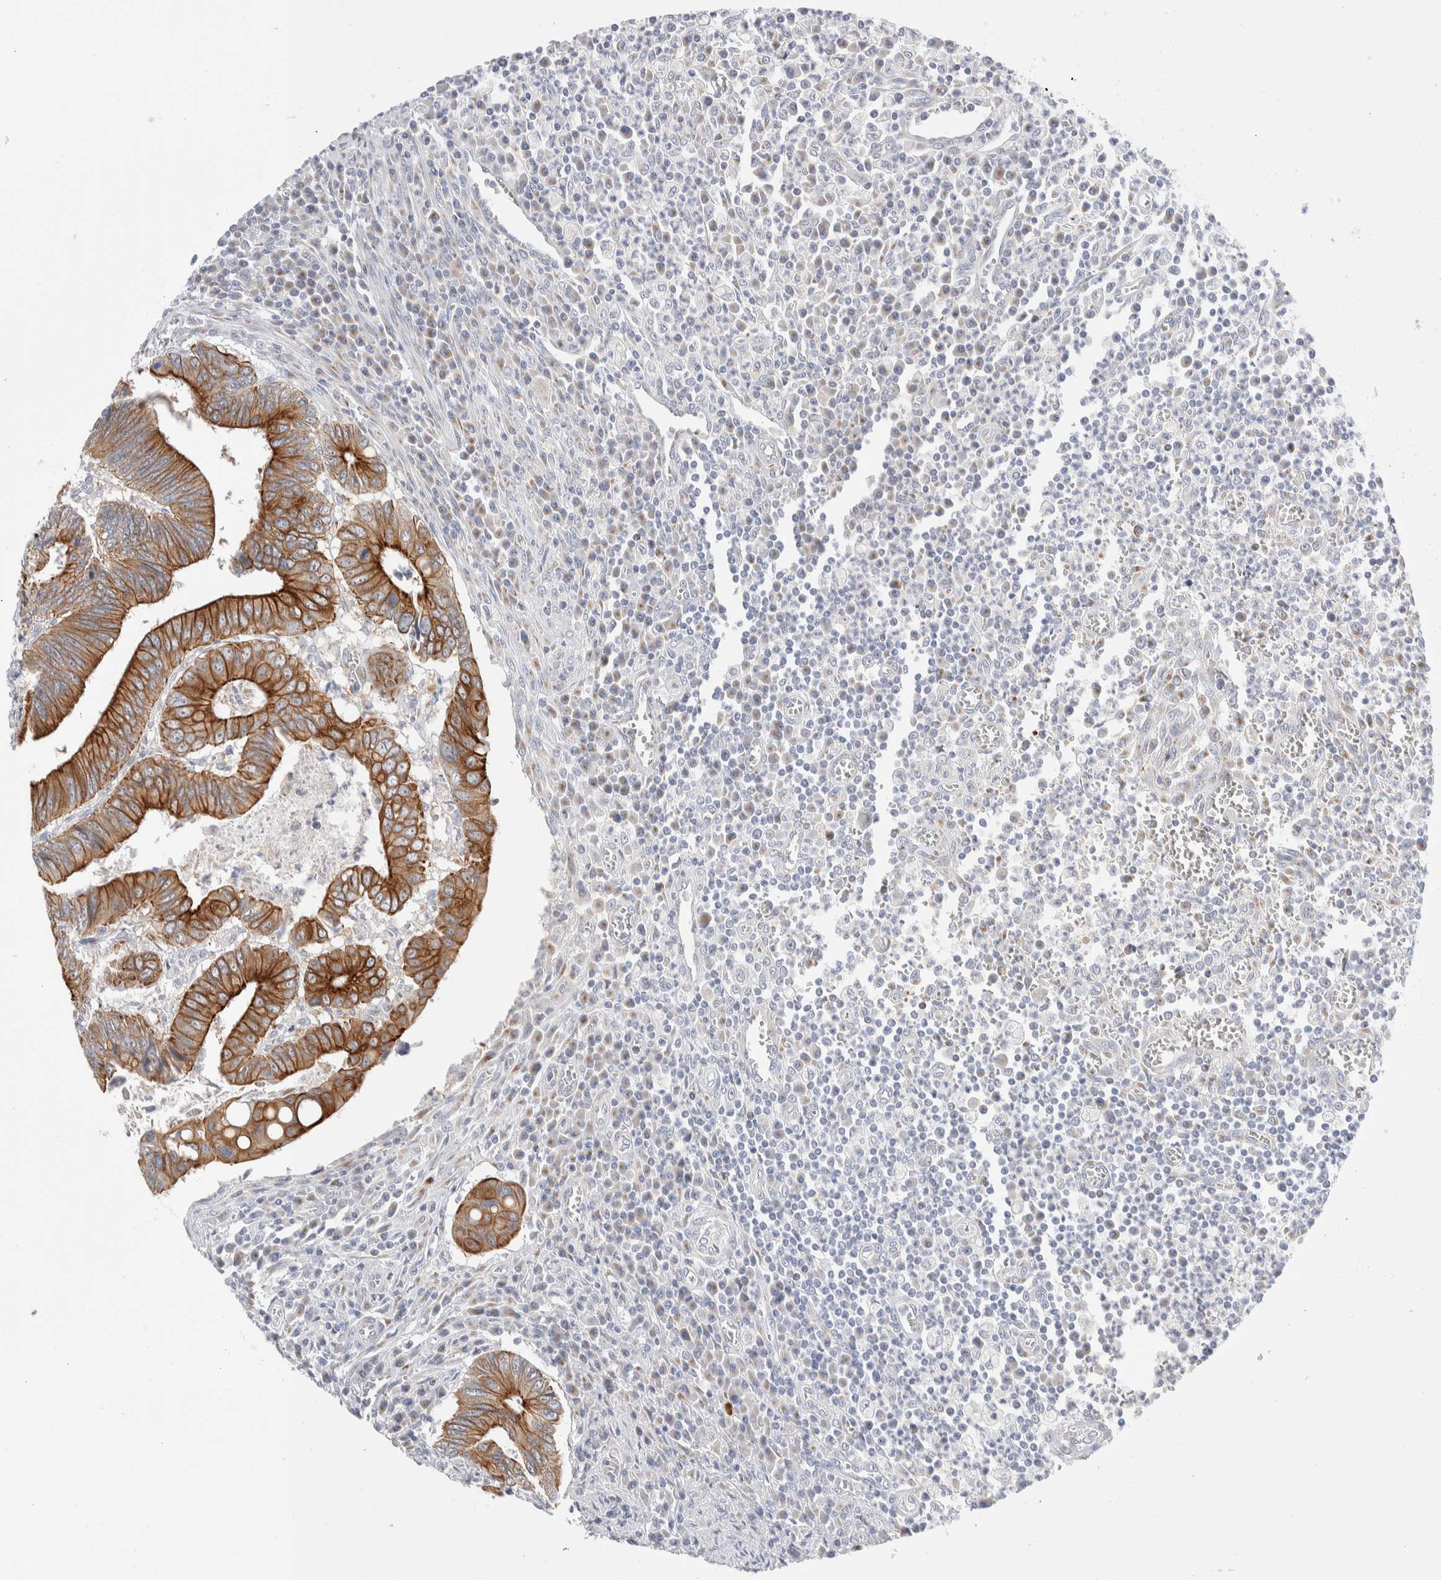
{"staining": {"intensity": "strong", "quantity": ">75%", "location": "cytoplasmic/membranous"}, "tissue": "colorectal cancer", "cell_type": "Tumor cells", "image_type": "cancer", "snomed": [{"axis": "morphology", "description": "Inflammation, NOS"}, {"axis": "morphology", "description": "Adenocarcinoma, NOS"}, {"axis": "topography", "description": "Colon"}], "caption": "Tumor cells exhibit strong cytoplasmic/membranous staining in approximately >75% of cells in colorectal cancer.", "gene": "C1orf112", "patient": {"sex": "male", "age": 72}}